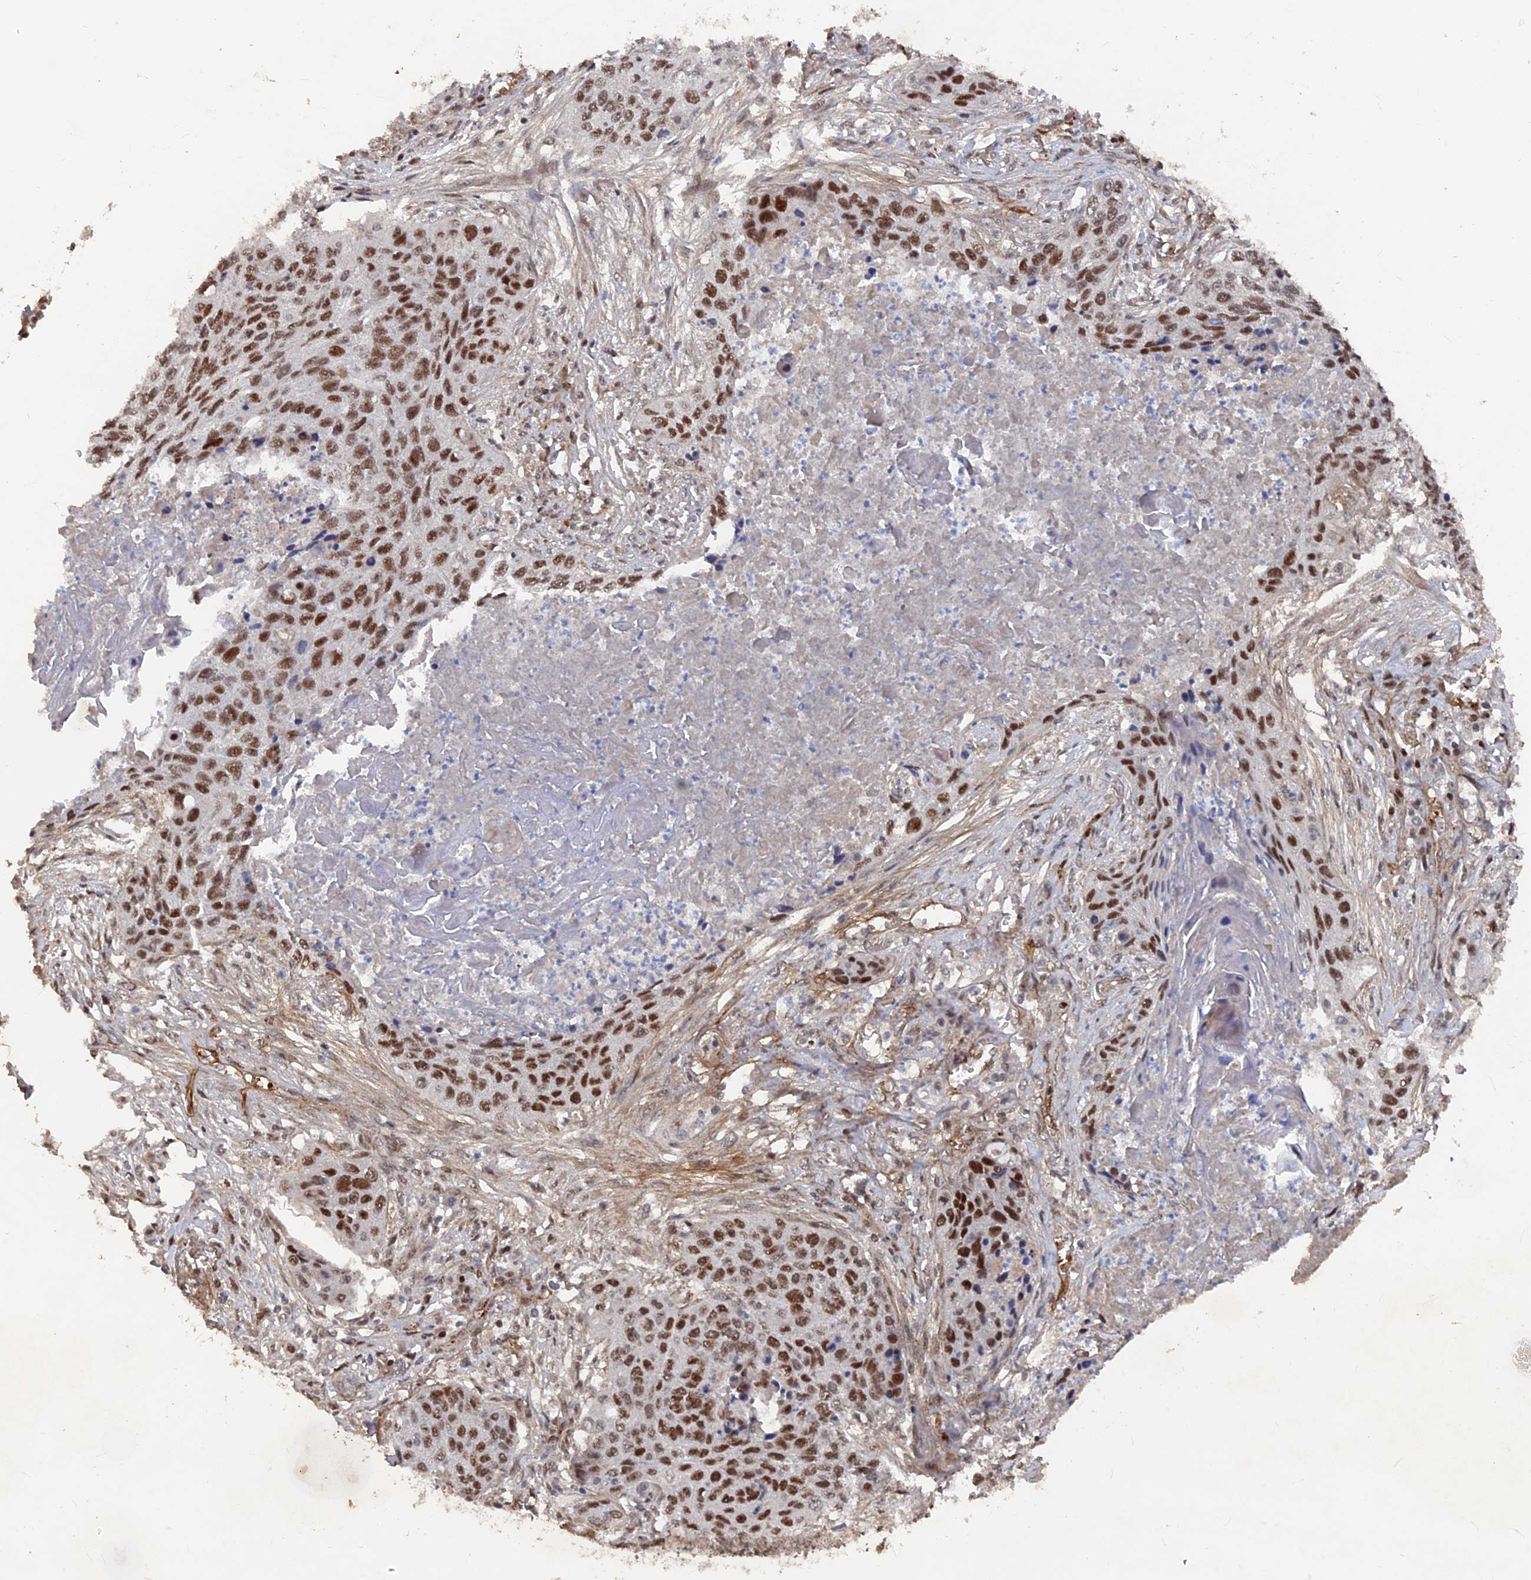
{"staining": {"intensity": "strong", "quantity": ">75%", "location": "nuclear"}, "tissue": "lung cancer", "cell_type": "Tumor cells", "image_type": "cancer", "snomed": [{"axis": "morphology", "description": "Squamous cell carcinoma, NOS"}, {"axis": "topography", "description": "Lung"}], "caption": "A brown stain shows strong nuclear positivity of a protein in lung cancer (squamous cell carcinoma) tumor cells. Using DAB (brown) and hematoxylin (blue) stains, captured at high magnification using brightfield microscopy.", "gene": "SH3D21", "patient": {"sex": "female", "age": 63}}